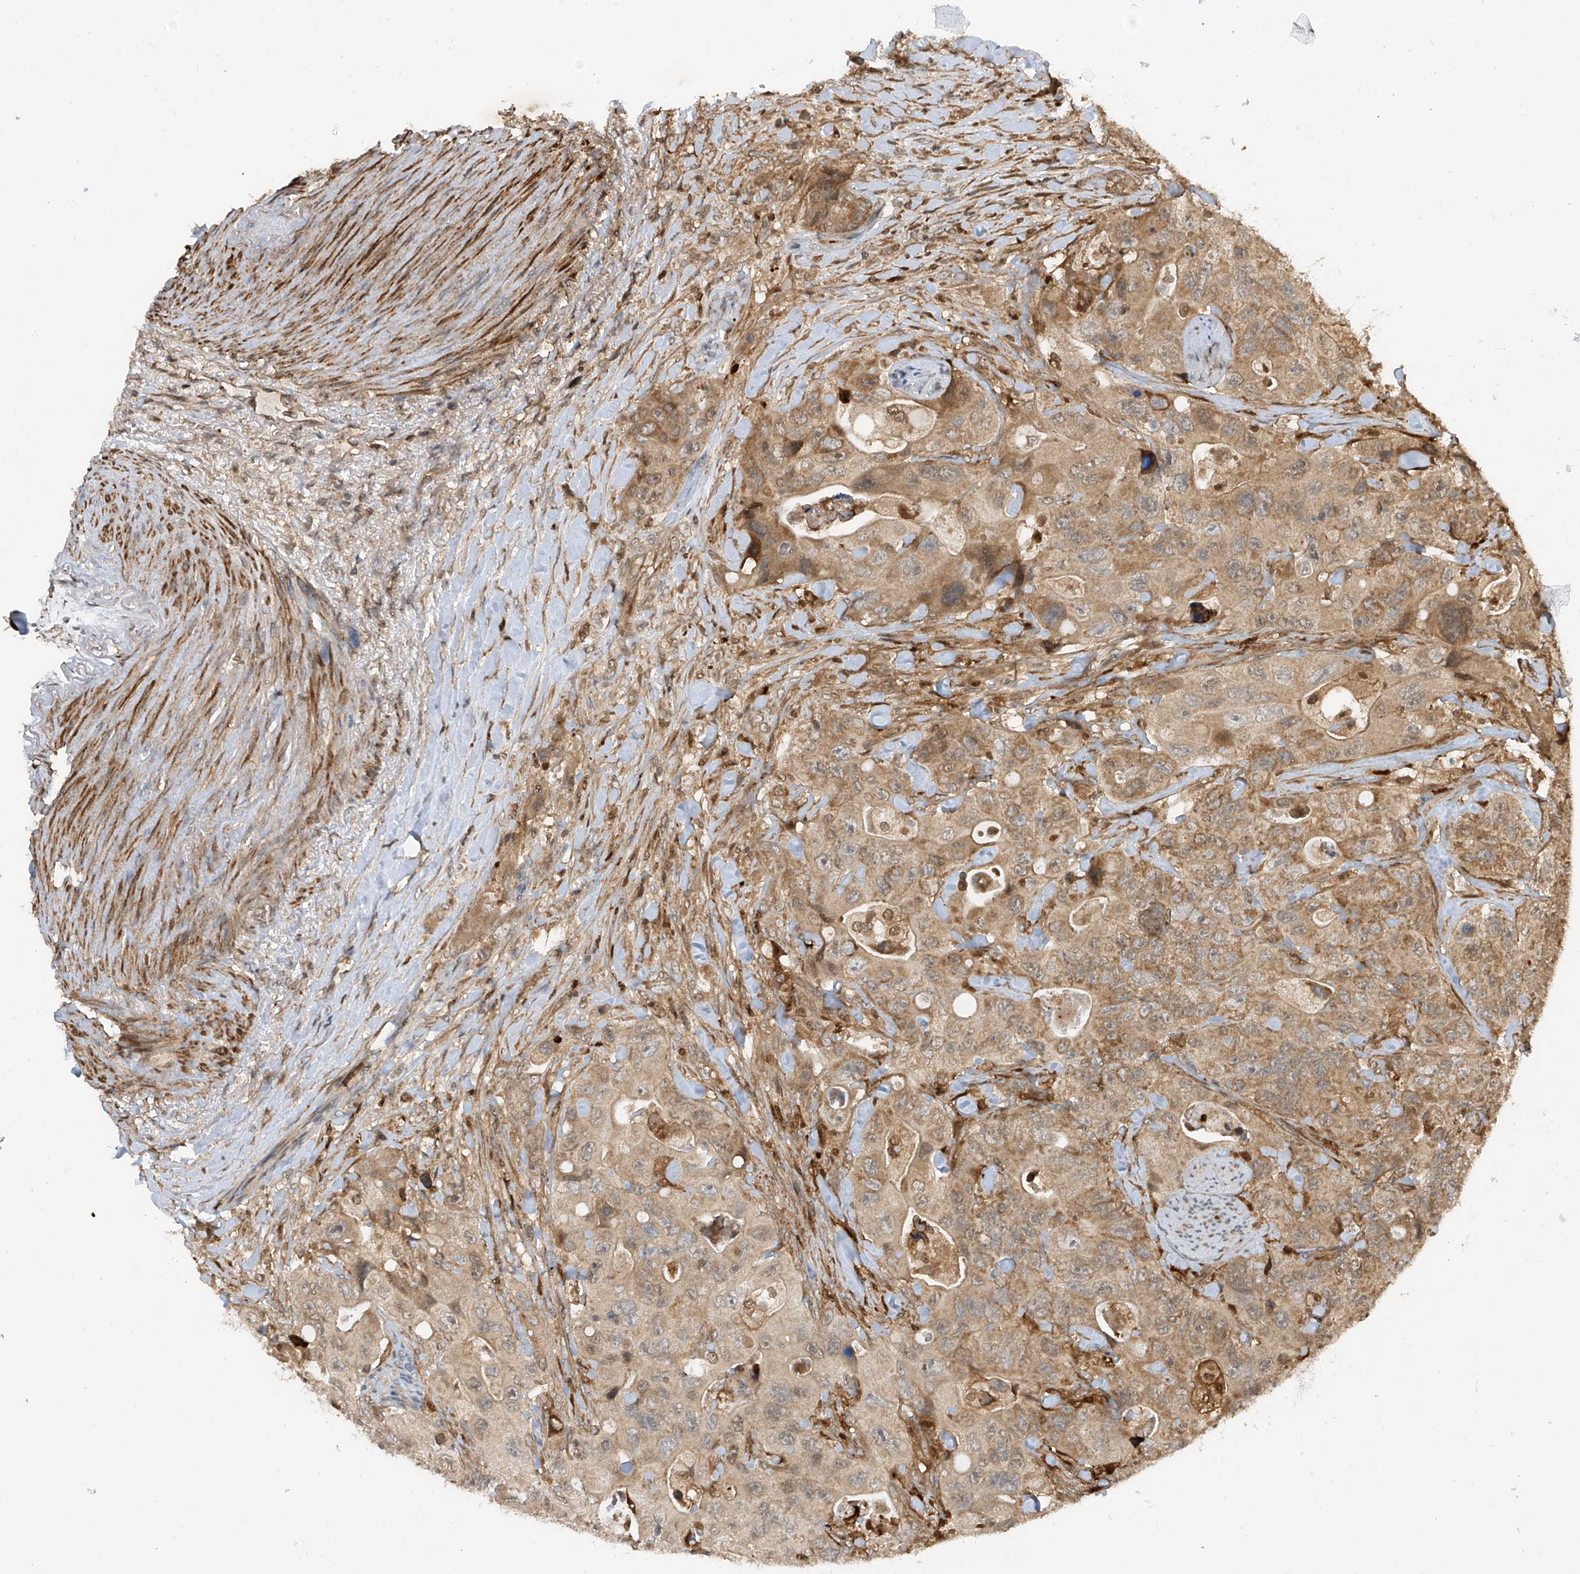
{"staining": {"intensity": "moderate", "quantity": ">75%", "location": "cytoplasmic/membranous"}, "tissue": "colorectal cancer", "cell_type": "Tumor cells", "image_type": "cancer", "snomed": [{"axis": "morphology", "description": "Adenocarcinoma, NOS"}, {"axis": "topography", "description": "Colon"}], "caption": "Immunohistochemical staining of colorectal cancer (adenocarcinoma) demonstrates medium levels of moderate cytoplasmic/membranous protein positivity in approximately >75% of tumor cells.", "gene": "ATAD2B", "patient": {"sex": "female", "age": 46}}